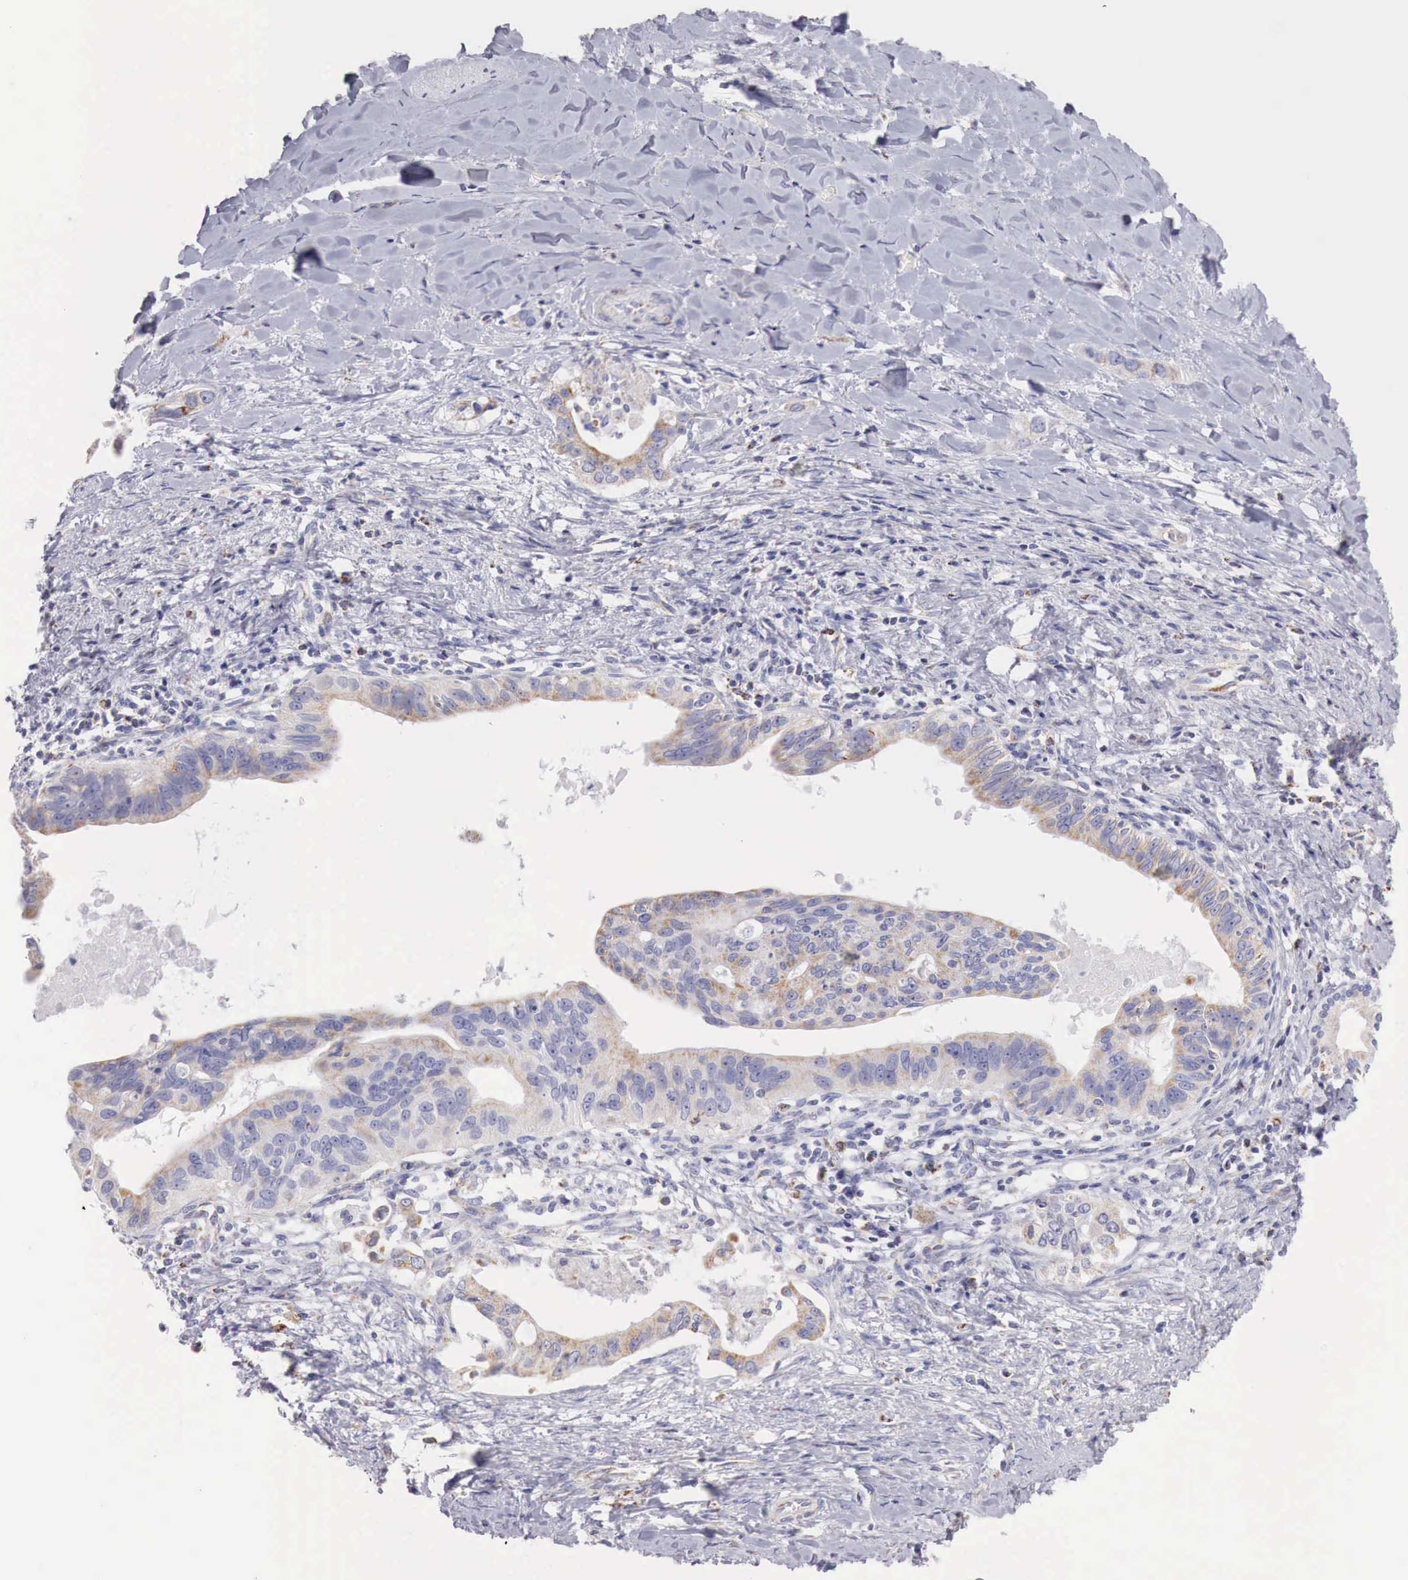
{"staining": {"intensity": "weak", "quantity": "25%-75%", "location": "cytoplasmic/membranous"}, "tissue": "liver cancer", "cell_type": "Tumor cells", "image_type": "cancer", "snomed": [{"axis": "morphology", "description": "Cholangiocarcinoma"}, {"axis": "topography", "description": "Liver"}], "caption": "Immunohistochemical staining of human liver cancer (cholangiocarcinoma) exhibits low levels of weak cytoplasmic/membranous protein expression in about 25%-75% of tumor cells.", "gene": "IDH3G", "patient": {"sex": "female", "age": 65}}